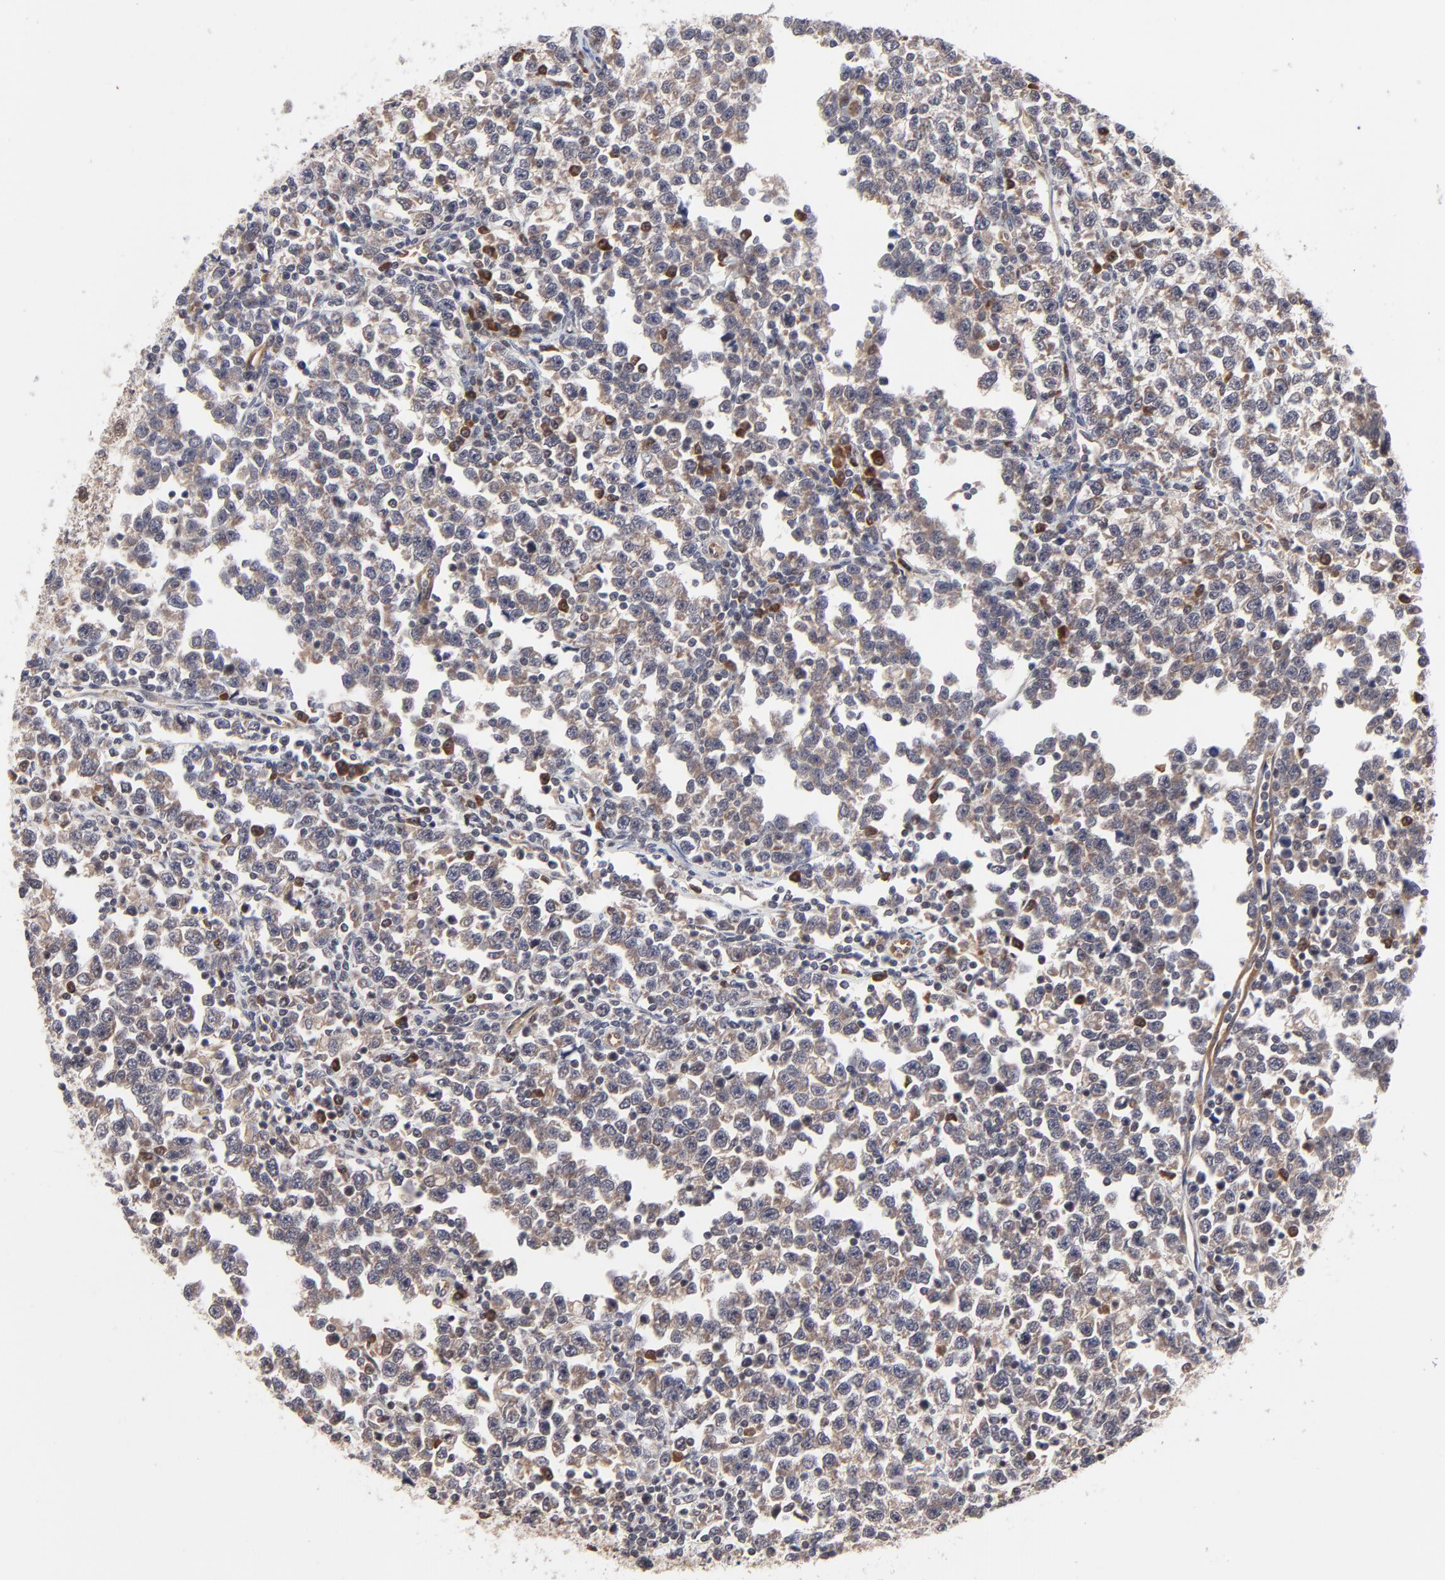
{"staining": {"intensity": "moderate", "quantity": "25%-75%", "location": "cytoplasmic/membranous"}, "tissue": "testis cancer", "cell_type": "Tumor cells", "image_type": "cancer", "snomed": [{"axis": "morphology", "description": "Seminoma, NOS"}, {"axis": "topography", "description": "Testis"}], "caption": "Immunohistochemical staining of human testis cancer reveals medium levels of moderate cytoplasmic/membranous protein expression in about 25%-75% of tumor cells. (Brightfield microscopy of DAB IHC at high magnification).", "gene": "CASP10", "patient": {"sex": "male", "age": 43}}